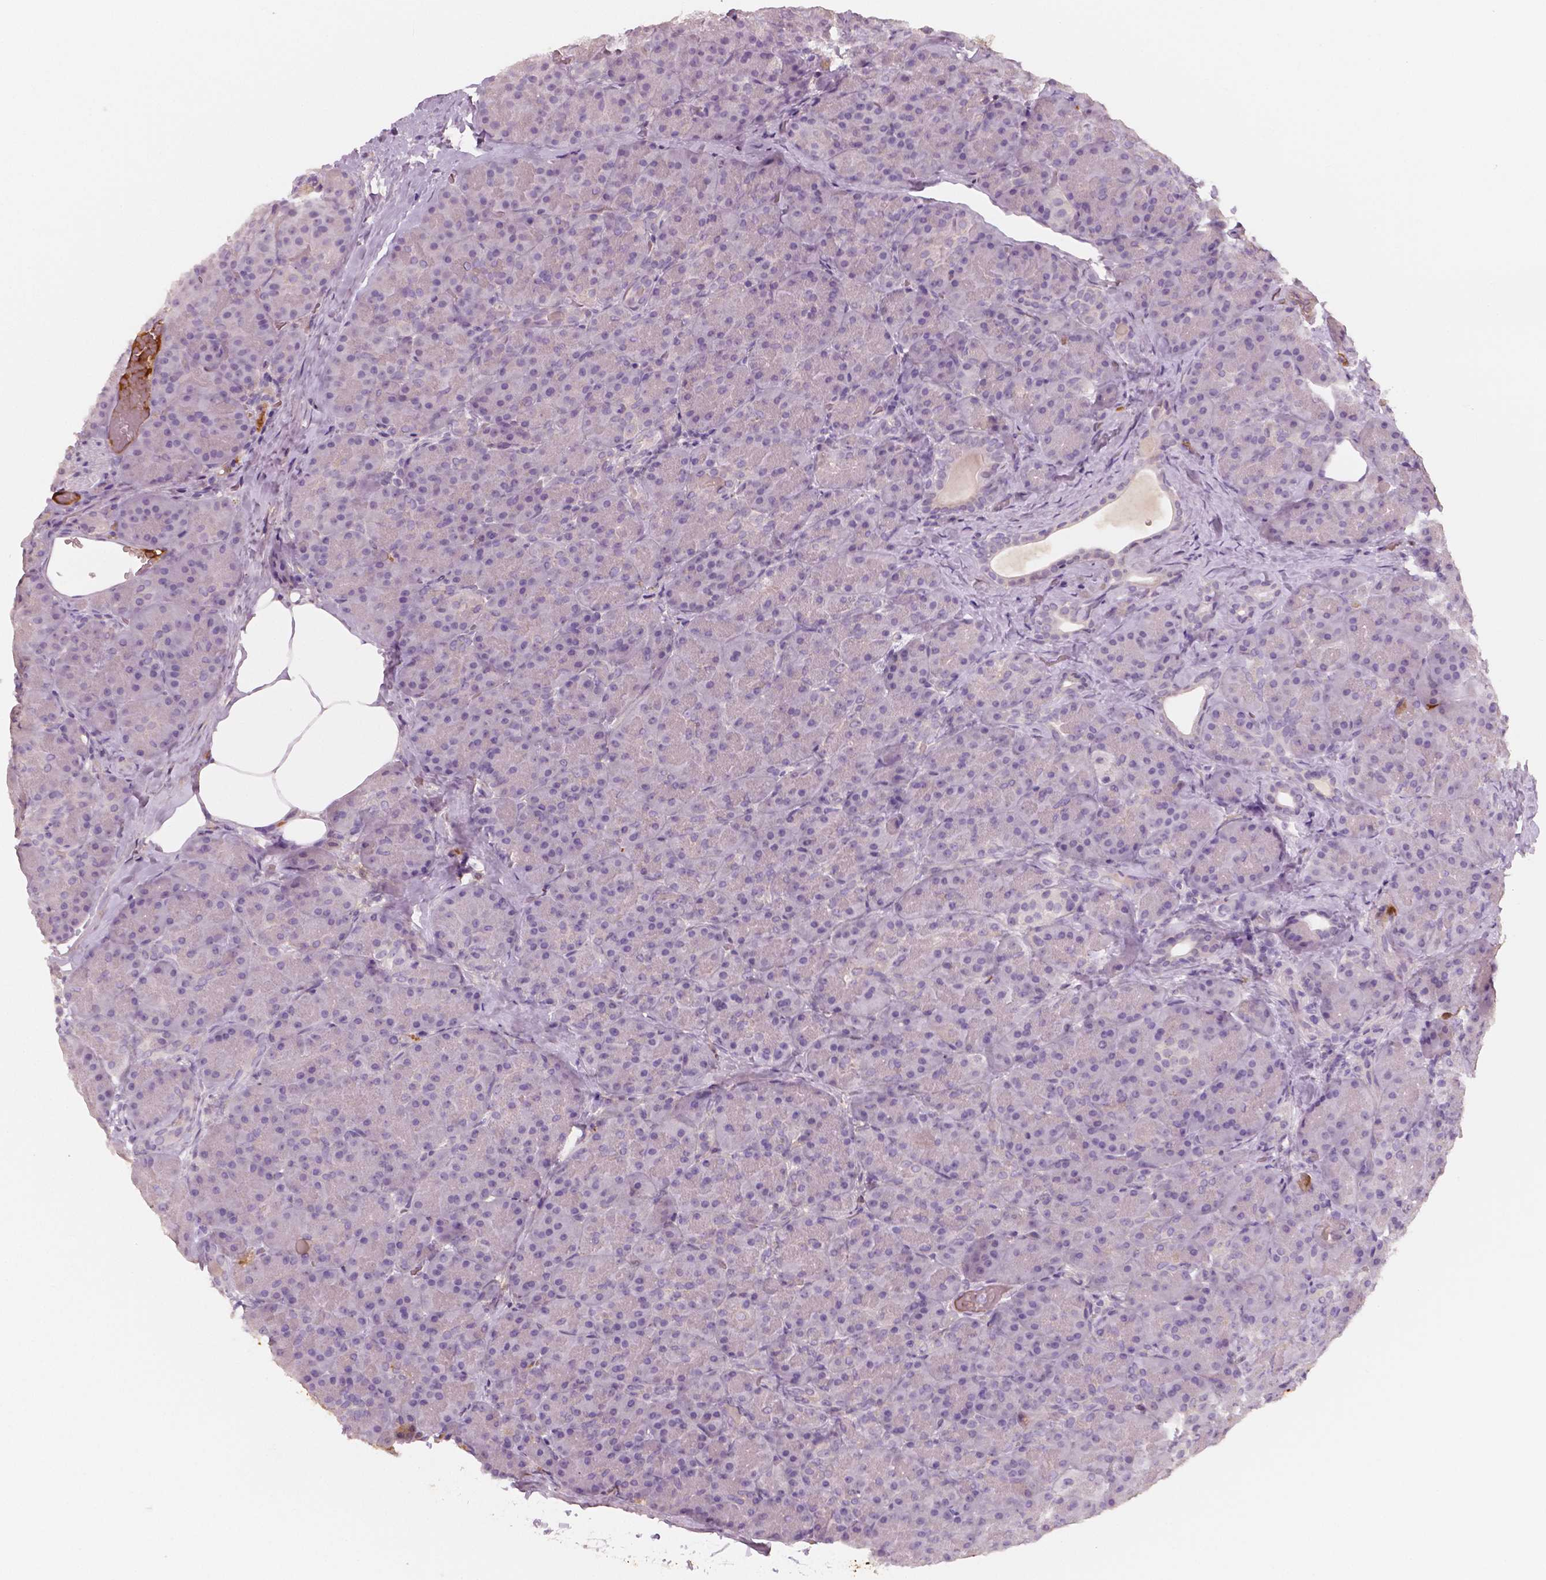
{"staining": {"intensity": "negative", "quantity": "none", "location": "none"}, "tissue": "pancreas", "cell_type": "Exocrine glandular cells", "image_type": "normal", "snomed": [{"axis": "morphology", "description": "Normal tissue, NOS"}, {"axis": "topography", "description": "Pancreas"}], "caption": "Exocrine glandular cells are negative for brown protein staining in benign pancreas.", "gene": "APOA4", "patient": {"sex": "male", "age": 57}}